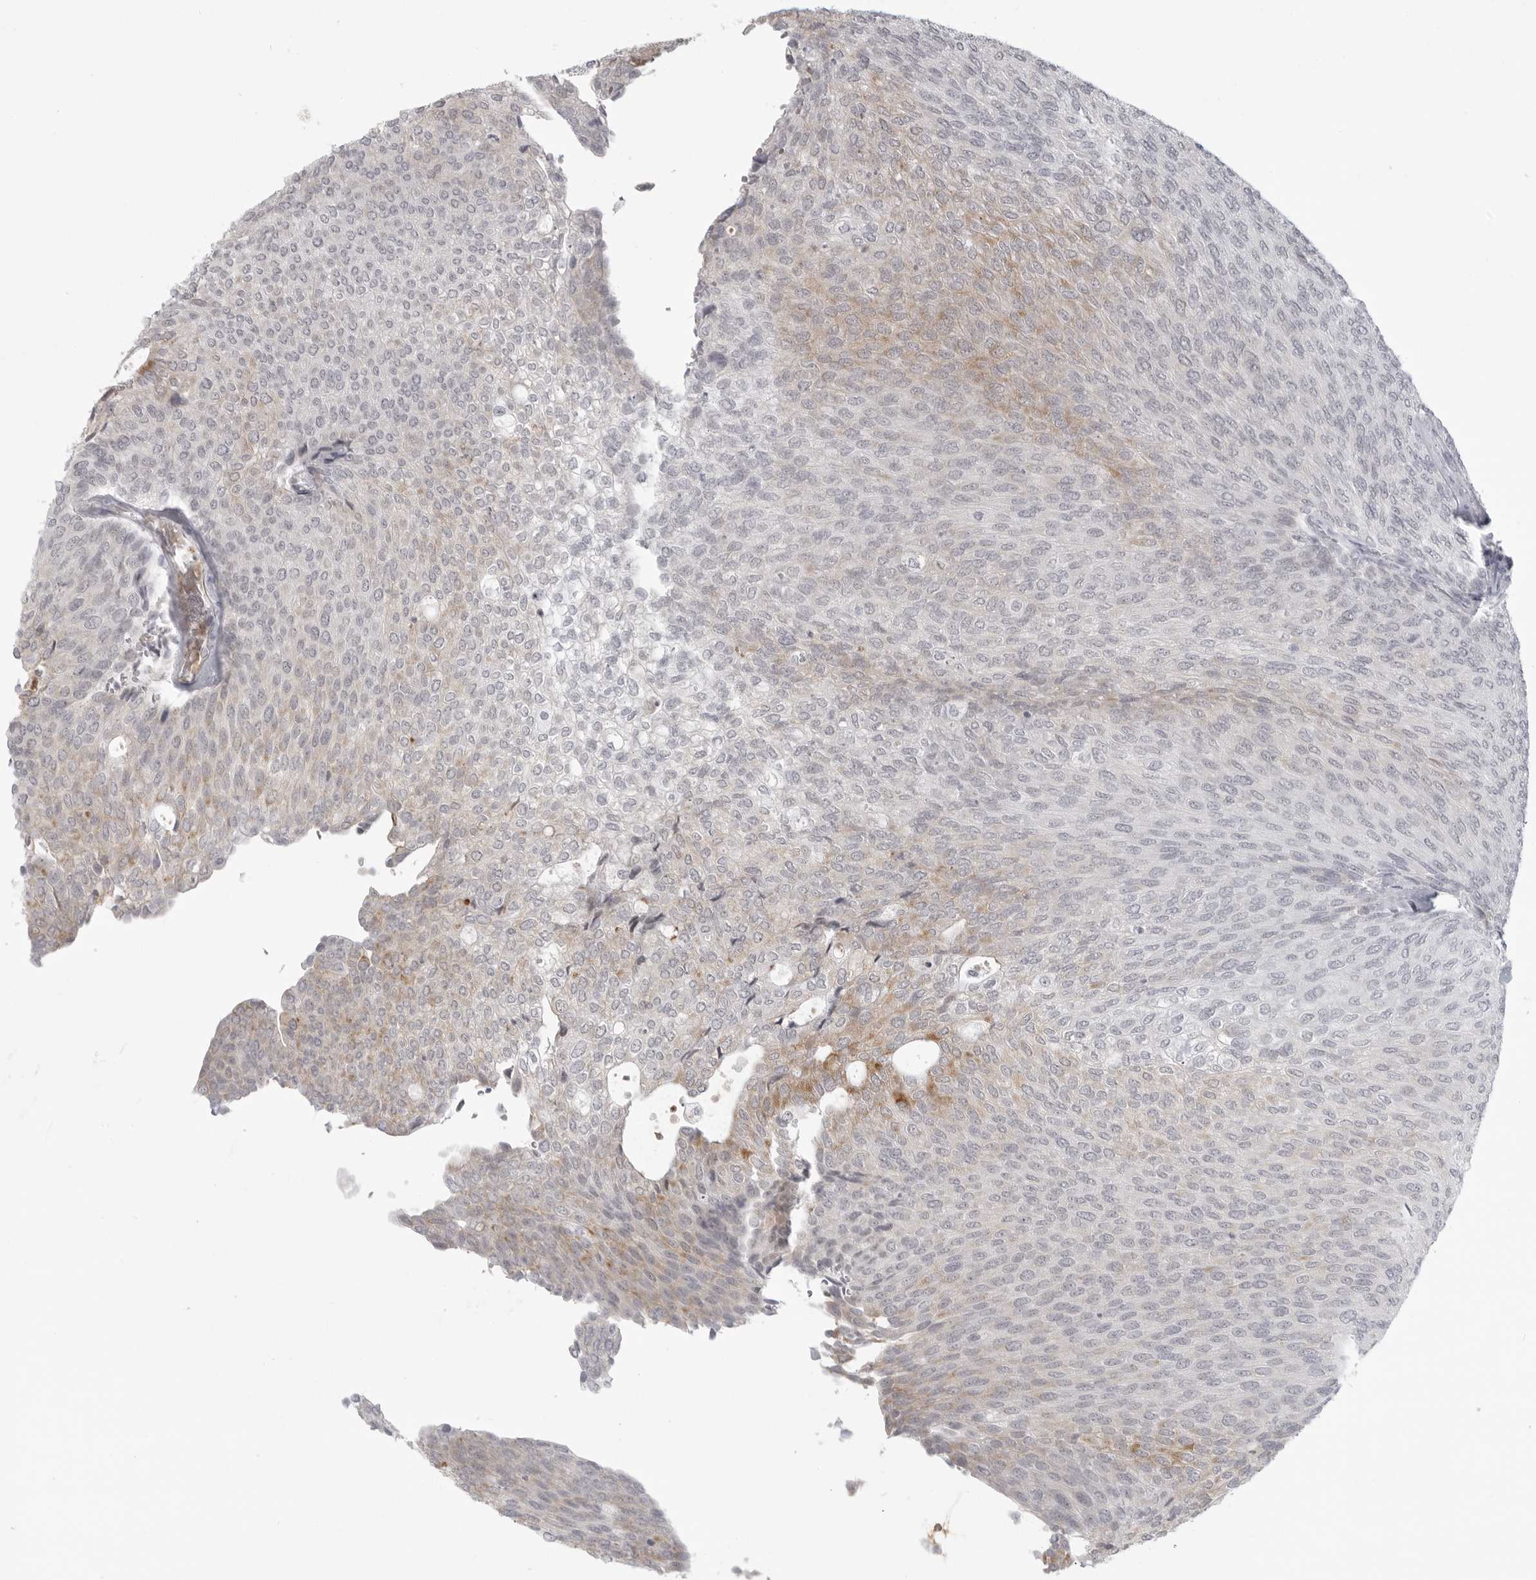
{"staining": {"intensity": "weak", "quantity": "25%-75%", "location": "cytoplasmic/membranous"}, "tissue": "urothelial cancer", "cell_type": "Tumor cells", "image_type": "cancer", "snomed": [{"axis": "morphology", "description": "Urothelial carcinoma, Low grade"}, {"axis": "topography", "description": "Urinary bladder"}], "caption": "Immunohistochemical staining of human urothelial cancer exhibits low levels of weak cytoplasmic/membranous positivity in approximately 25%-75% of tumor cells.", "gene": "TCTN3", "patient": {"sex": "female", "age": 79}}